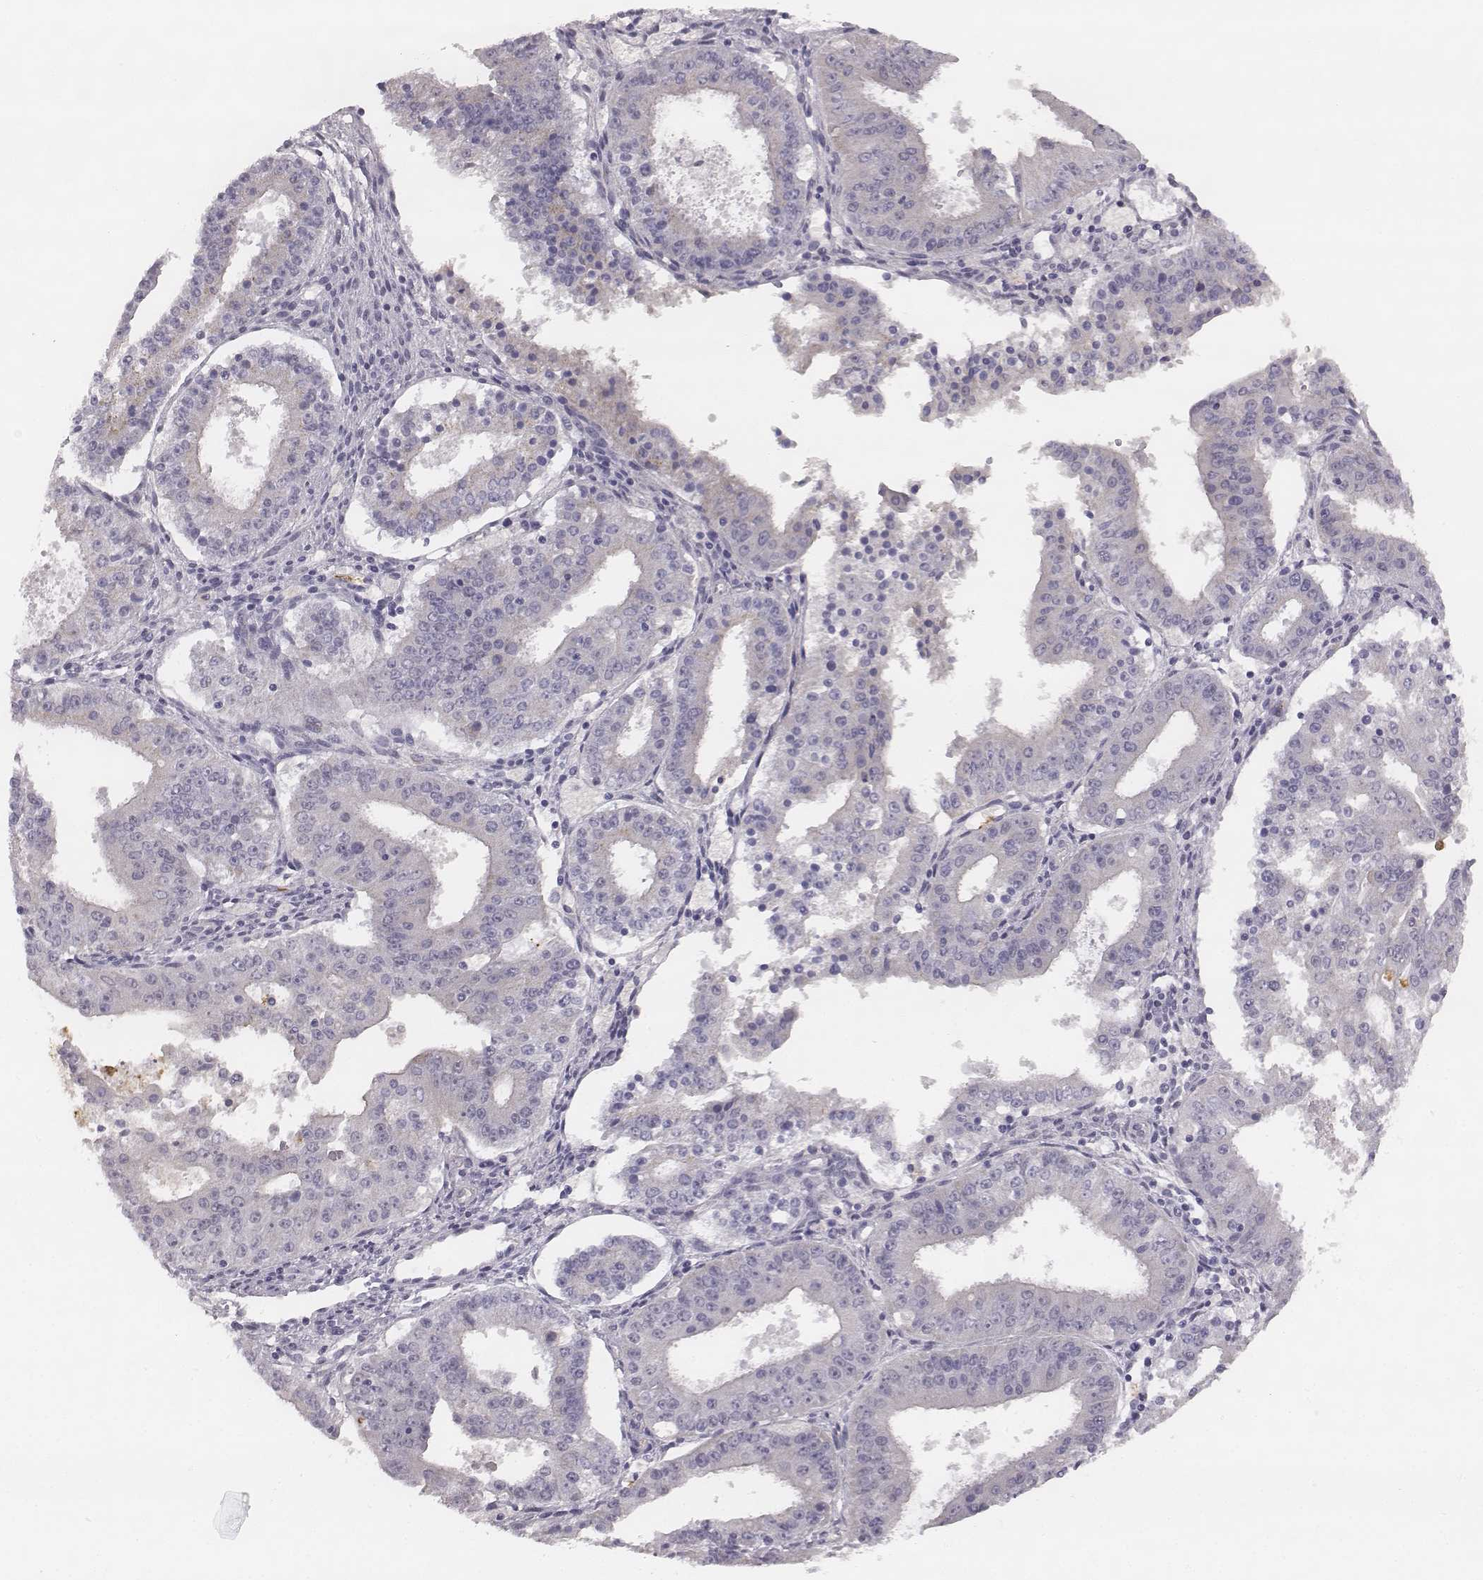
{"staining": {"intensity": "negative", "quantity": "none", "location": "none"}, "tissue": "ovarian cancer", "cell_type": "Tumor cells", "image_type": "cancer", "snomed": [{"axis": "morphology", "description": "Carcinoma, endometroid"}, {"axis": "topography", "description": "Ovary"}], "caption": "Protein analysis of endometroid carcinoma (ovarian) shows no significant staining in tumor cells.", "gene": "KCNJ12", "patient": {"sex": "female", "age": 42}}